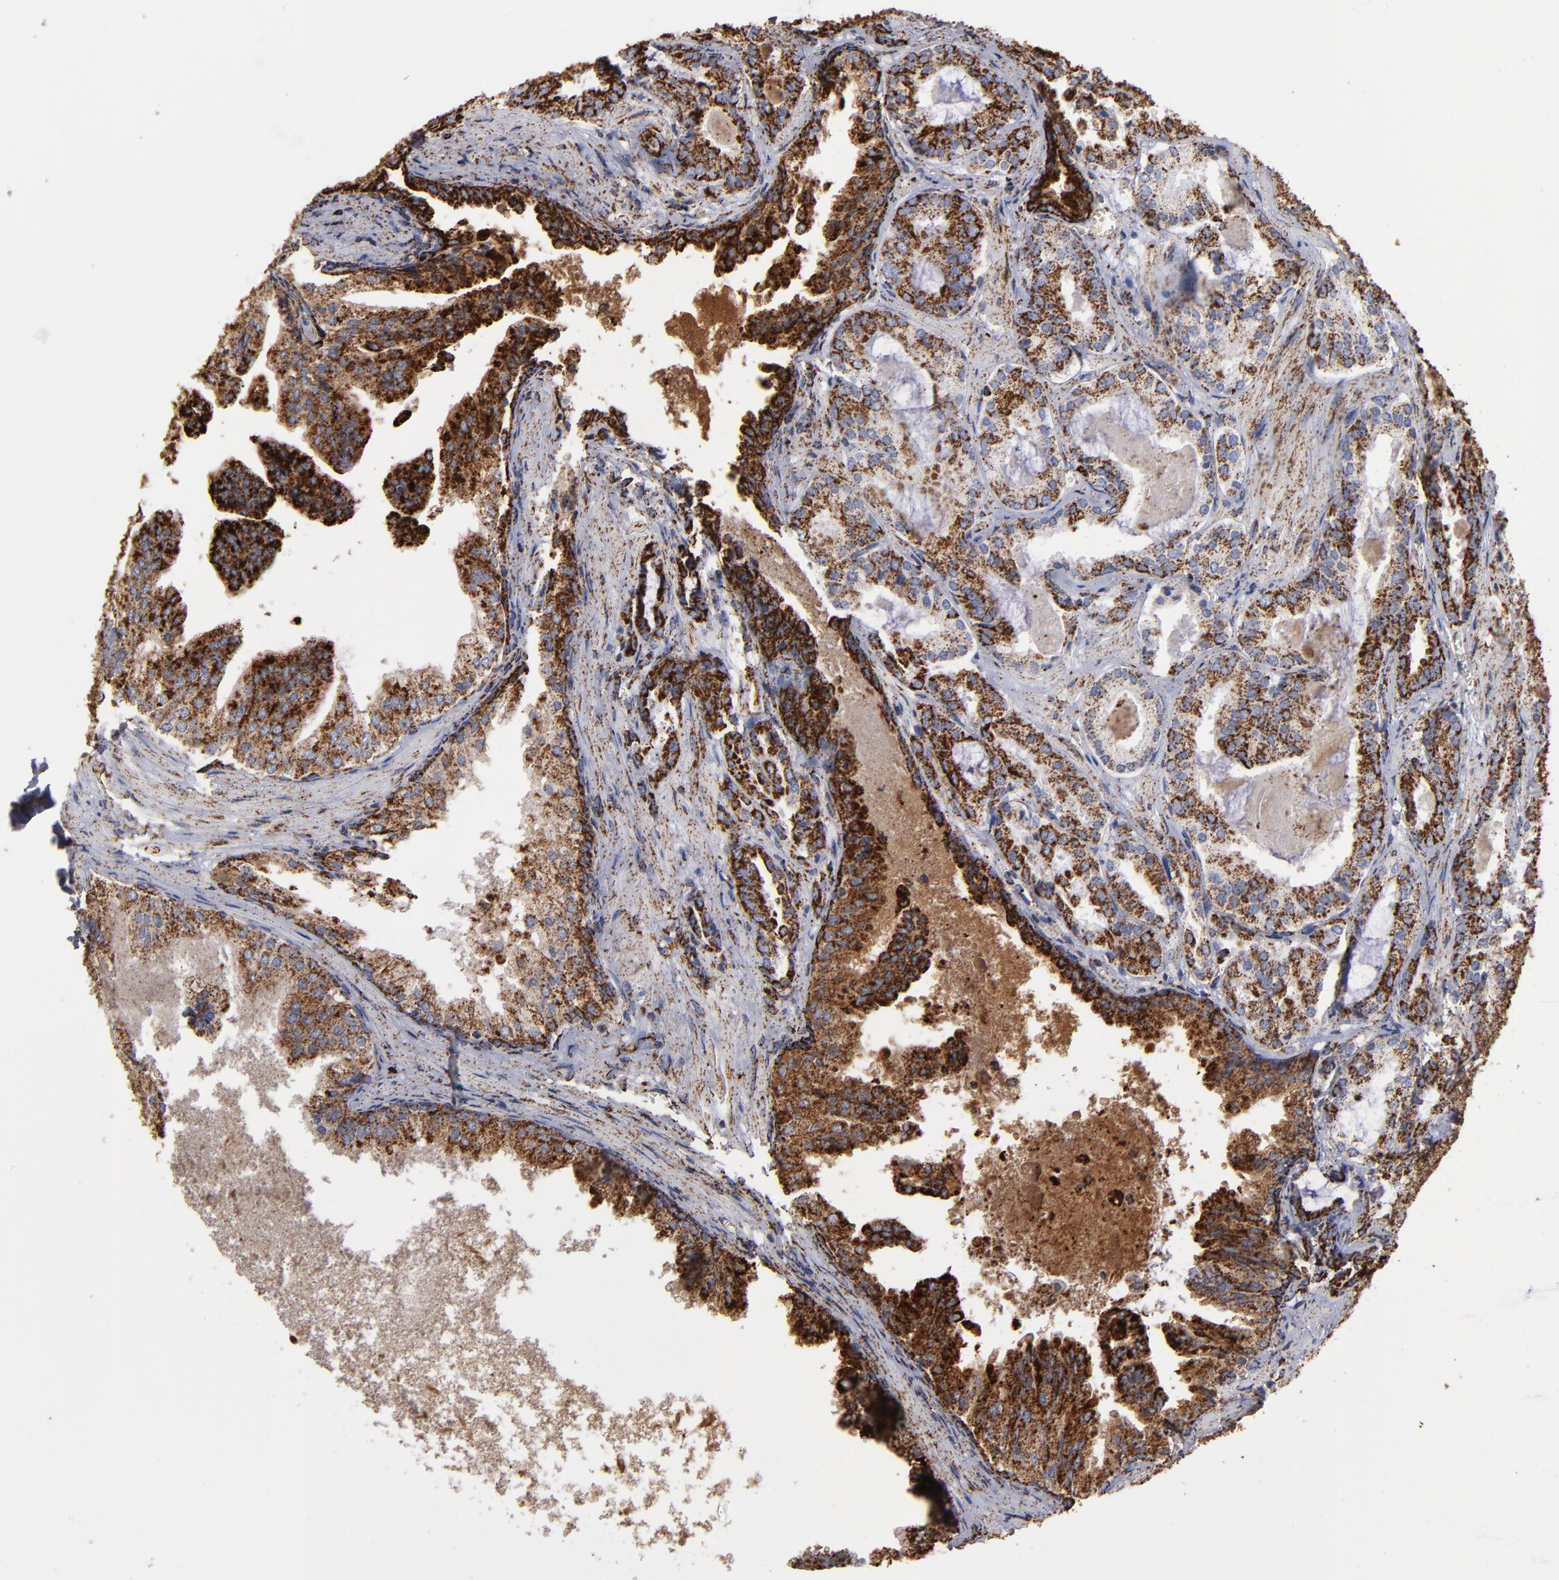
{"staining": {"intensity": "strong", "quantity": ">75%", "location": "cytoplasmic/membranous"}, "tissue": "prostate cancer", "cell_type": "Tumor cells", "image_type": "cancer", "snomed": [{"axis": "morphology", "description": "Adenocarcinoma, Medium grade"}, {"axis": "topography", "description": "Prostate"}], "caption": "IHC micrograph of human prostate cancer stained for a protein (brown), which displays high levels of strong cytoplasmic/membranous staining in approximately >75% of tumor cells.", "gene": "SOD2", "patient": {"sex": "male", "age": 64}}